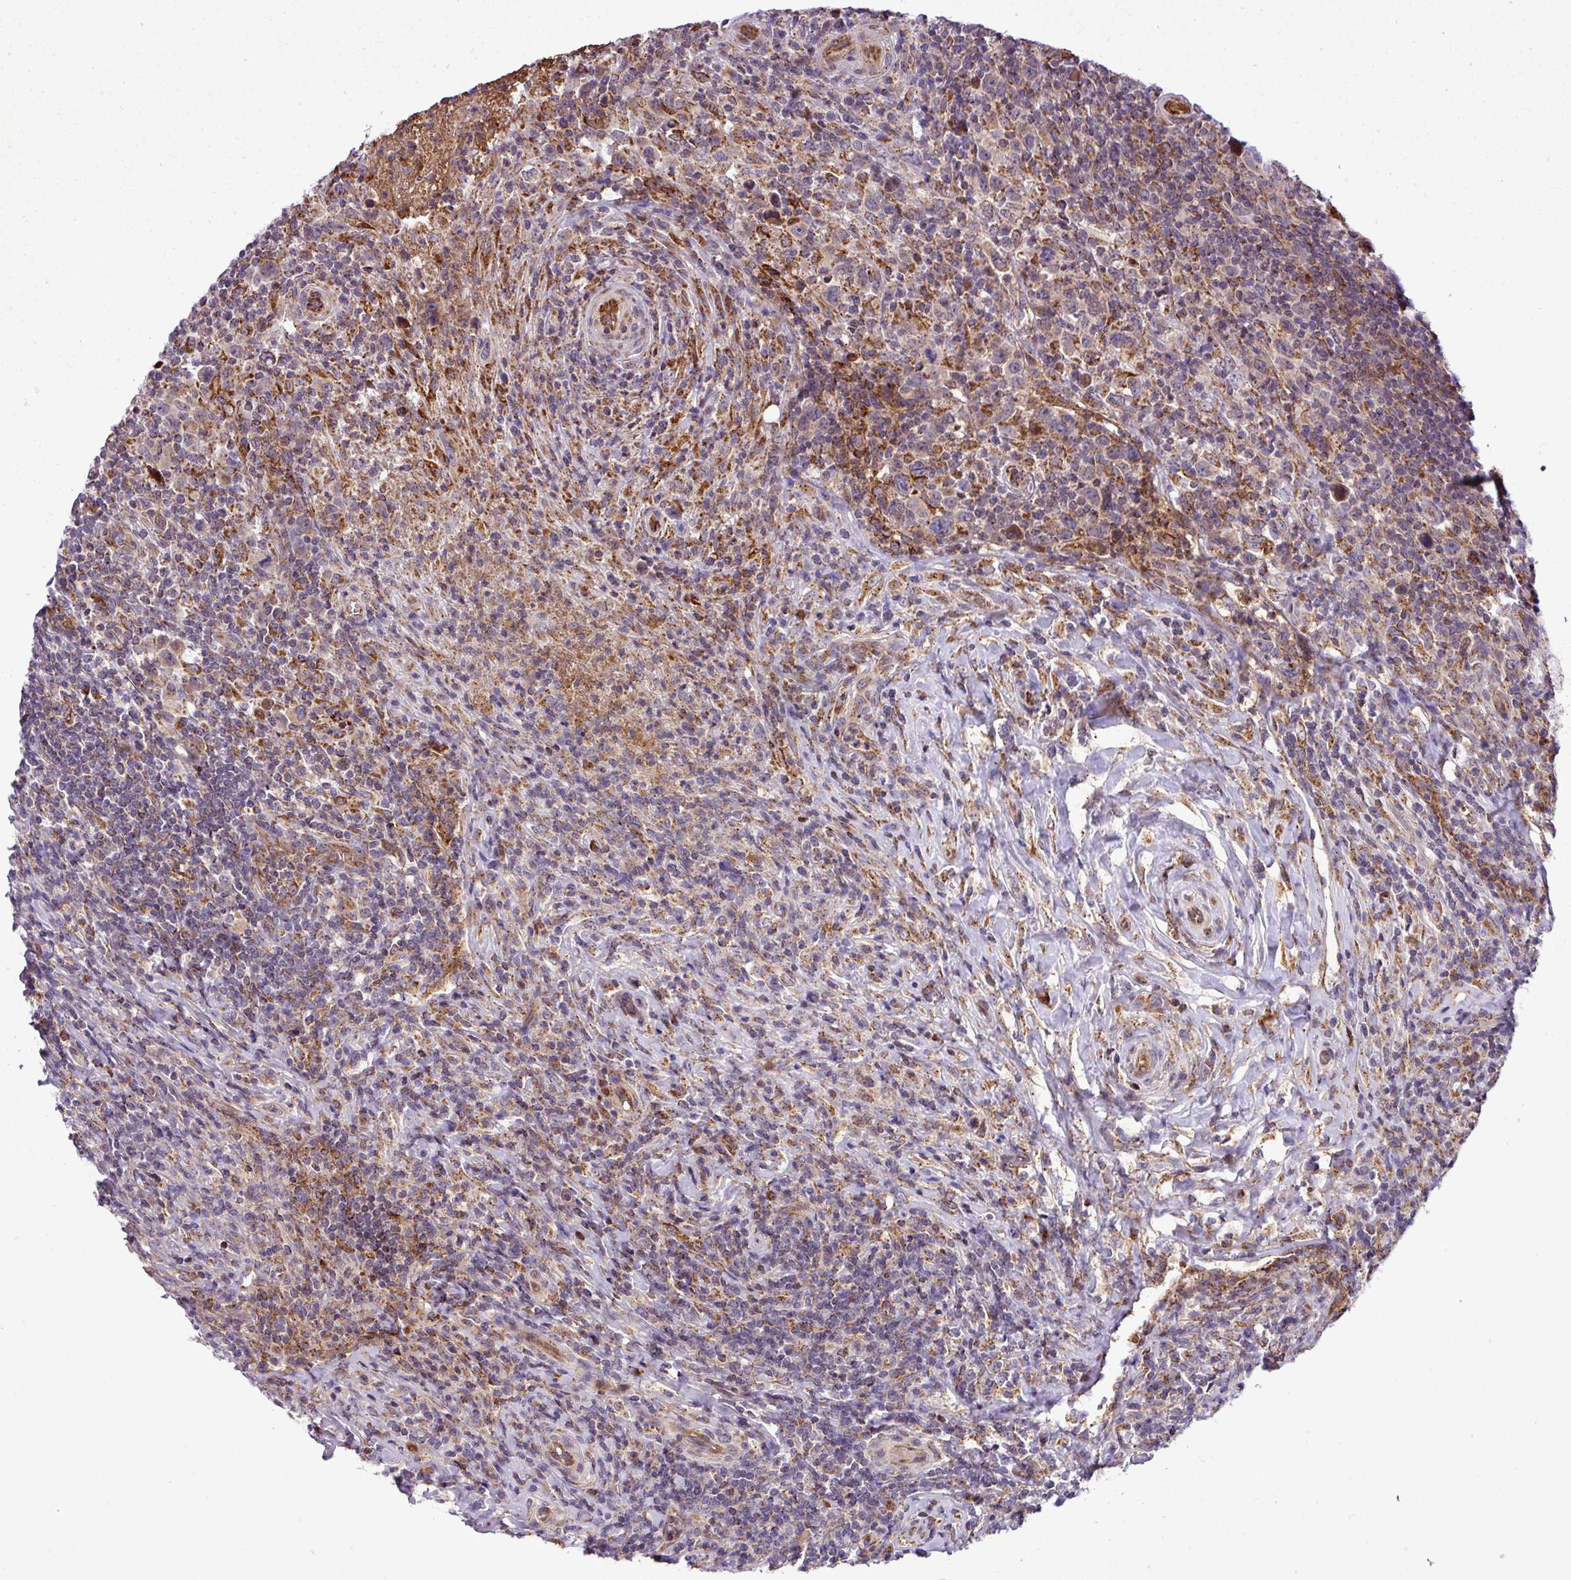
{"staining": {"intensity": "moderate", "quantity": "<25%", "location": "cytoplasmic/membranous"}, "tissue": "lymphoma", "cell_type": "Tumor cells", "image_type": "cancer", "snomed": [{"axis": "morphology", "description": "Hodgkin's disease, NOS"}, {"axis": "topography", "description": "Lymph node"}], "caption": "Hodgkin's disease stained with a brown dye demonstrates moderate cytoplasmic/membranous positive positivity in about <25% of tumor cells.", "gene": "ZNF569", "patient": {"sex": "female", "age": 18}}